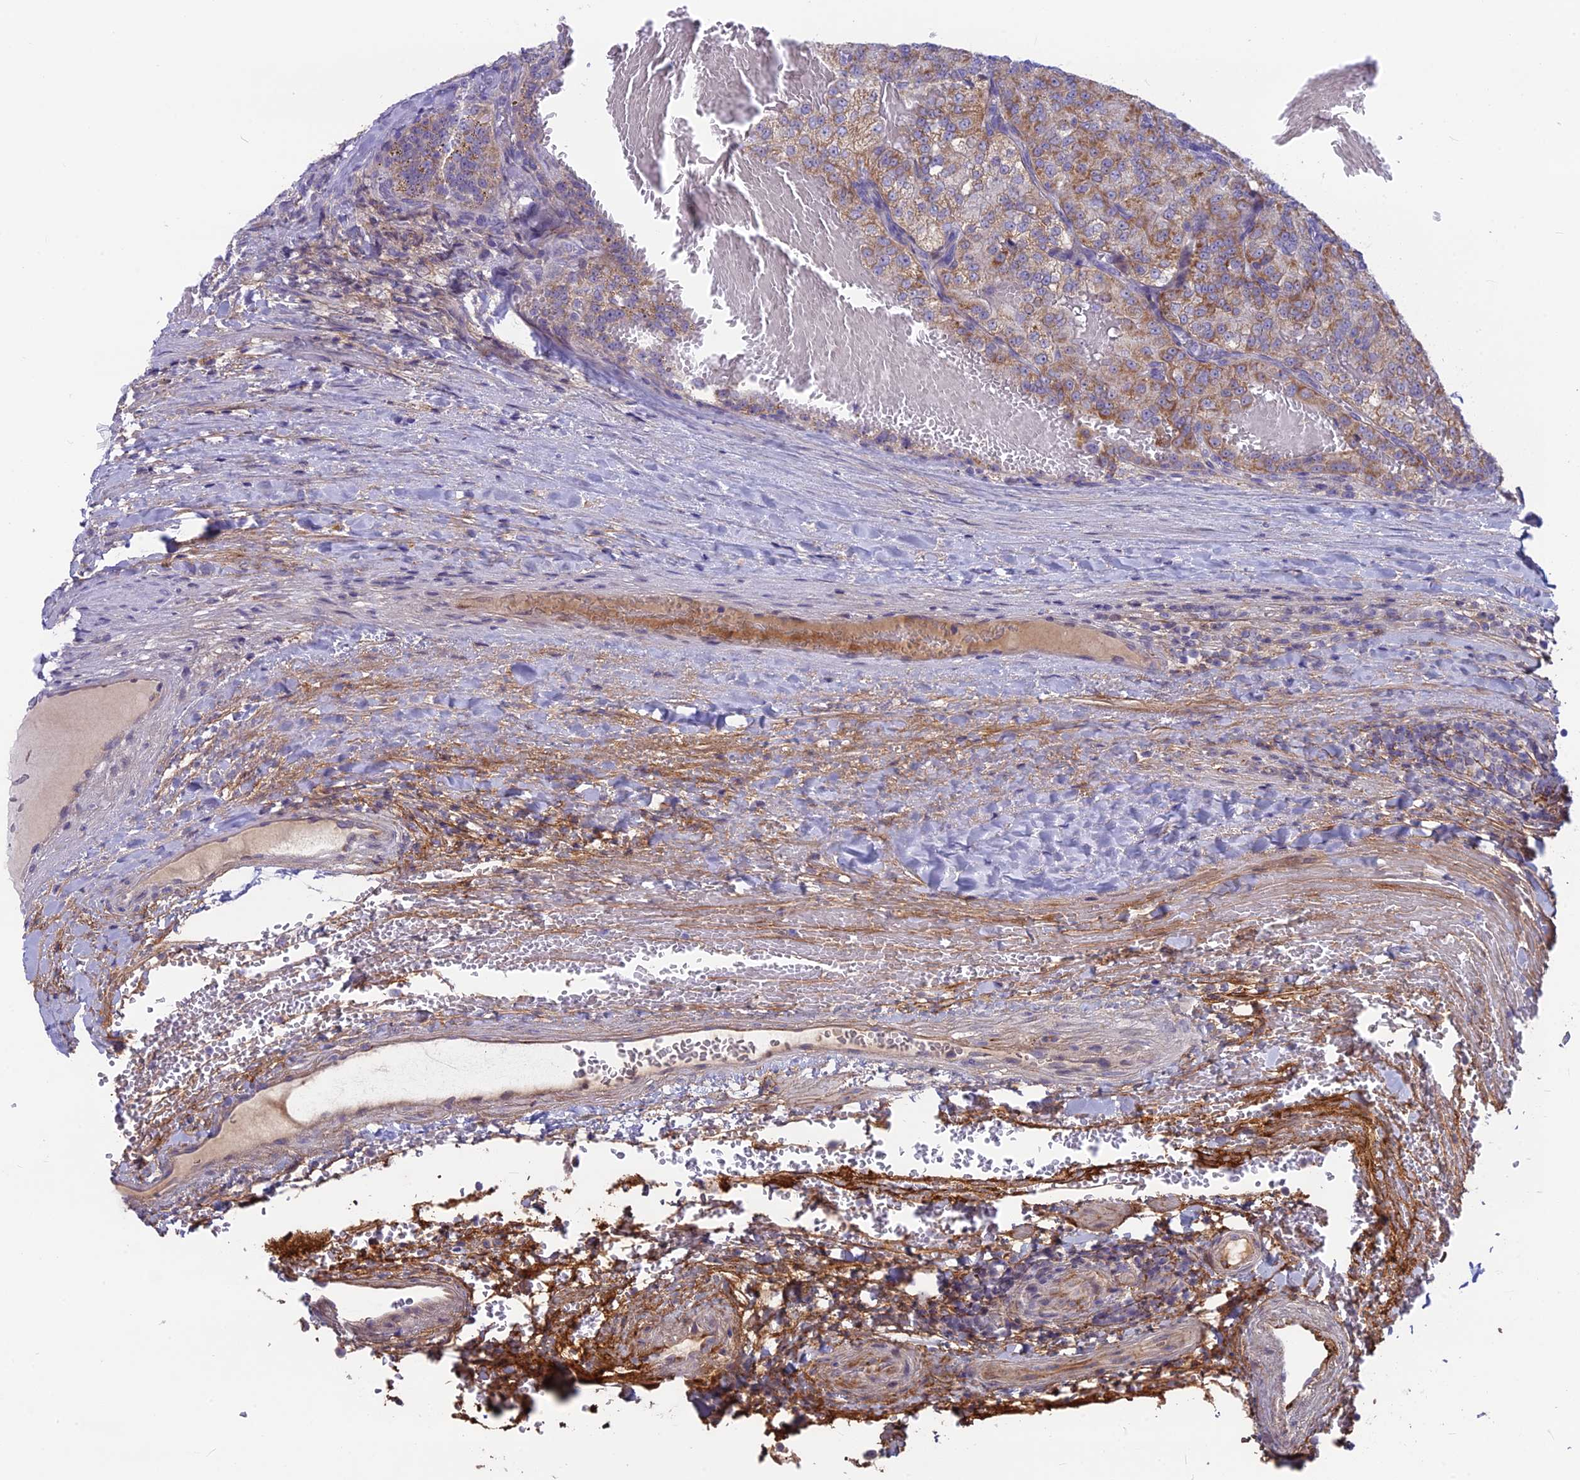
{"staining": {"intensity": "moderate", "quantity": ">75%", "location": "cytoplasmic/membranous"}, "tissue": "renal cancer", "cell_type": "Tumor cells", "image_type": "cancer", "snomed": [{"axis": "morphology", "description": "Adenocarcinoma, NOS"}, {"axis": "topography", "description": "Kidney"}], "caption": "Protein staining of adenocarcinoma (renal) tissue exhibits moderate cytoplasmic/membranous staining in about >75% of tumor cells.", "gene": "PLAC9", "patient": {"sex": "female", "age": 63}}